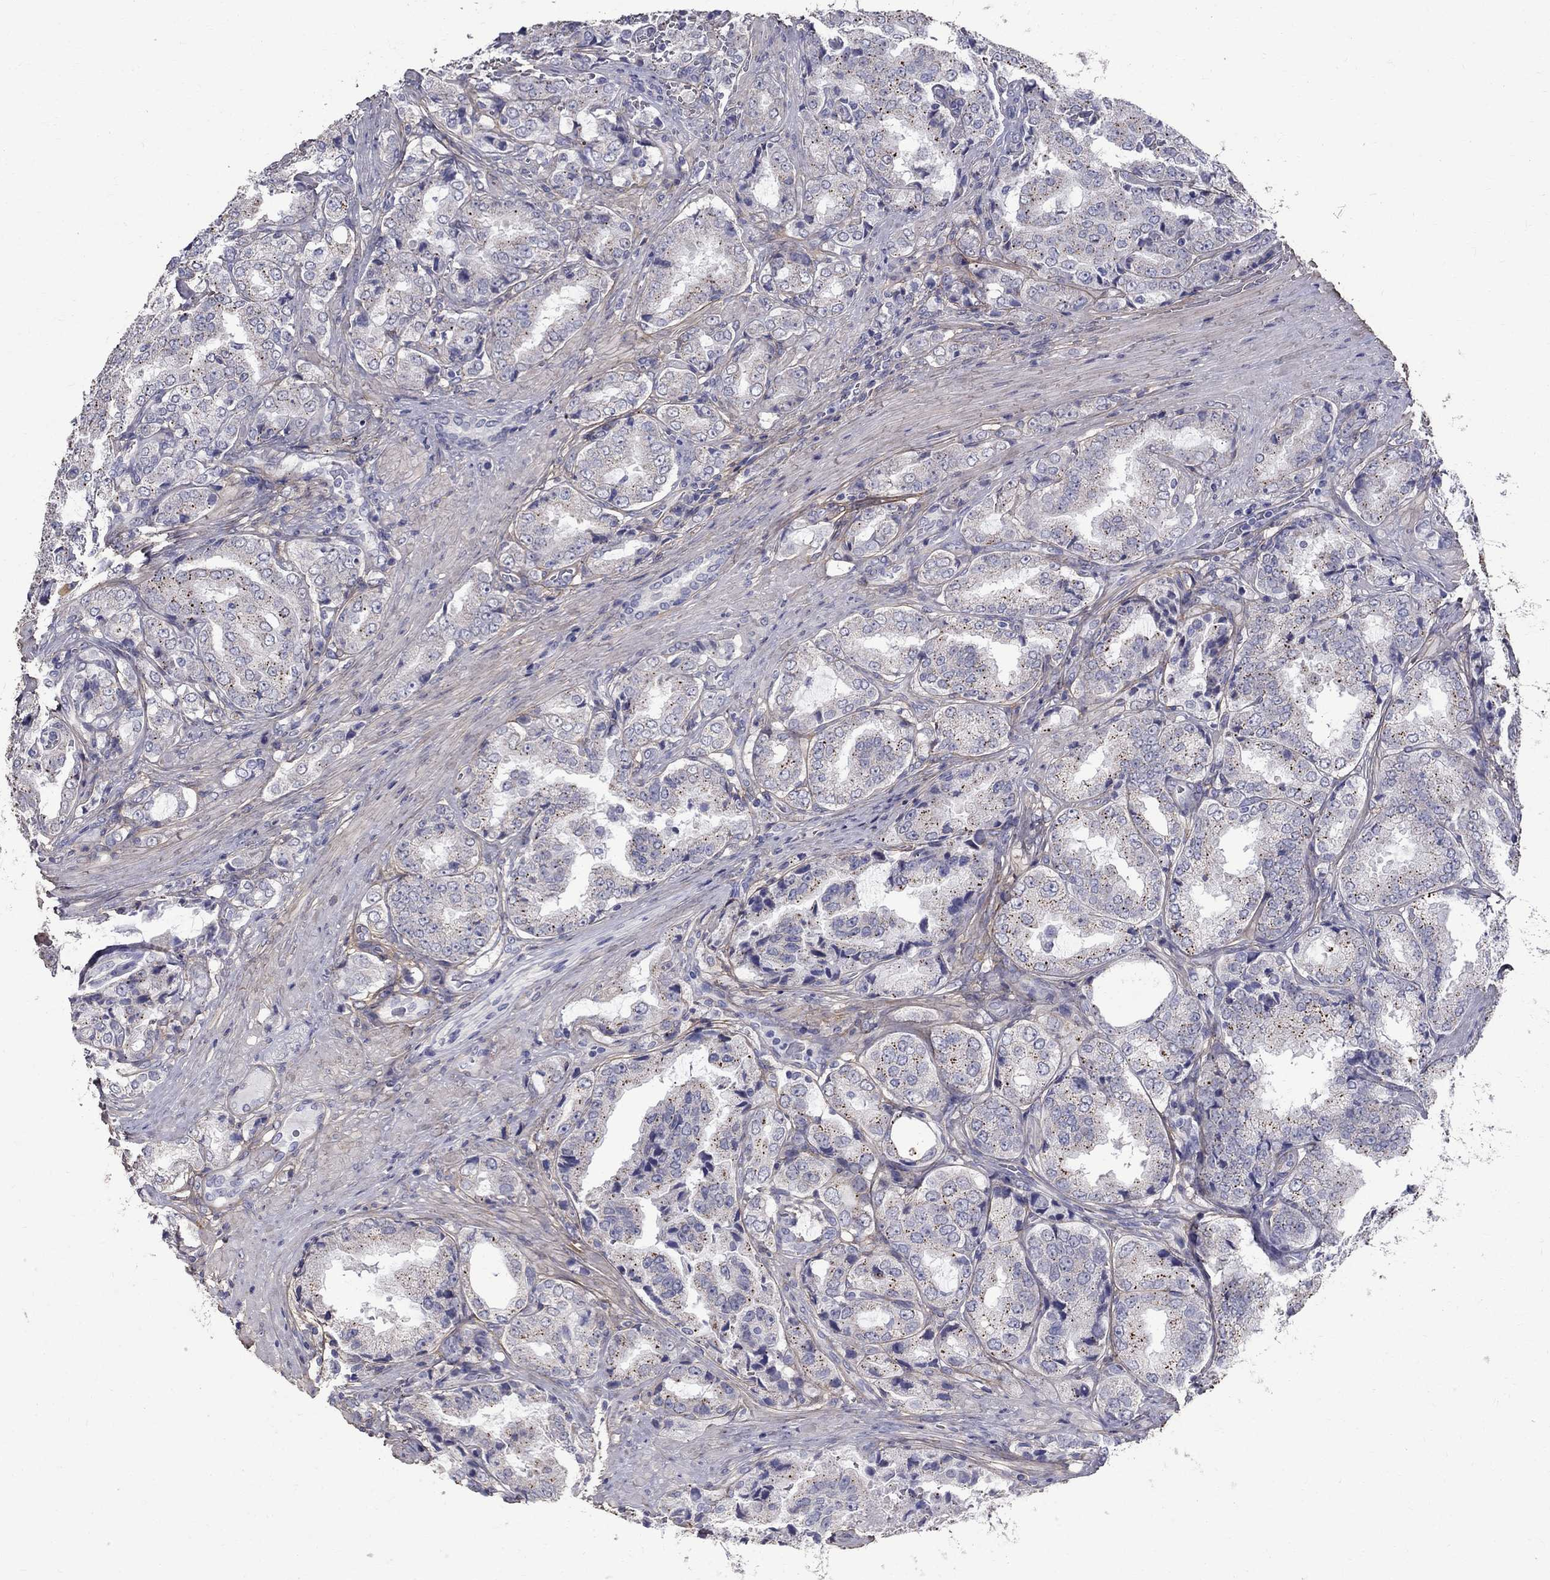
{"staining": {"intensity": "moderate", "quantity": "<25%", "location": "cytoplasmic/membranous"}, "tissue": "prostate cancer", "cell_type": "Tumor cells", "image_type": "cancer", "snomed": [{"axis": "morphology", "description": "Adenocarcinoma, NOS"}, {"axis": "topography", "description": "Prostate"}], "caption": "DAB (3,3'-diaminobenzidine) immunohistochemical staining of human prostate cancer (adenocarcinoma) shows moderate cytoplasmic/membranous protein staining in approximately <25% of tumor cells.", "gene": "ANXA10", "patient": {"sex": "male", "age": 65}}